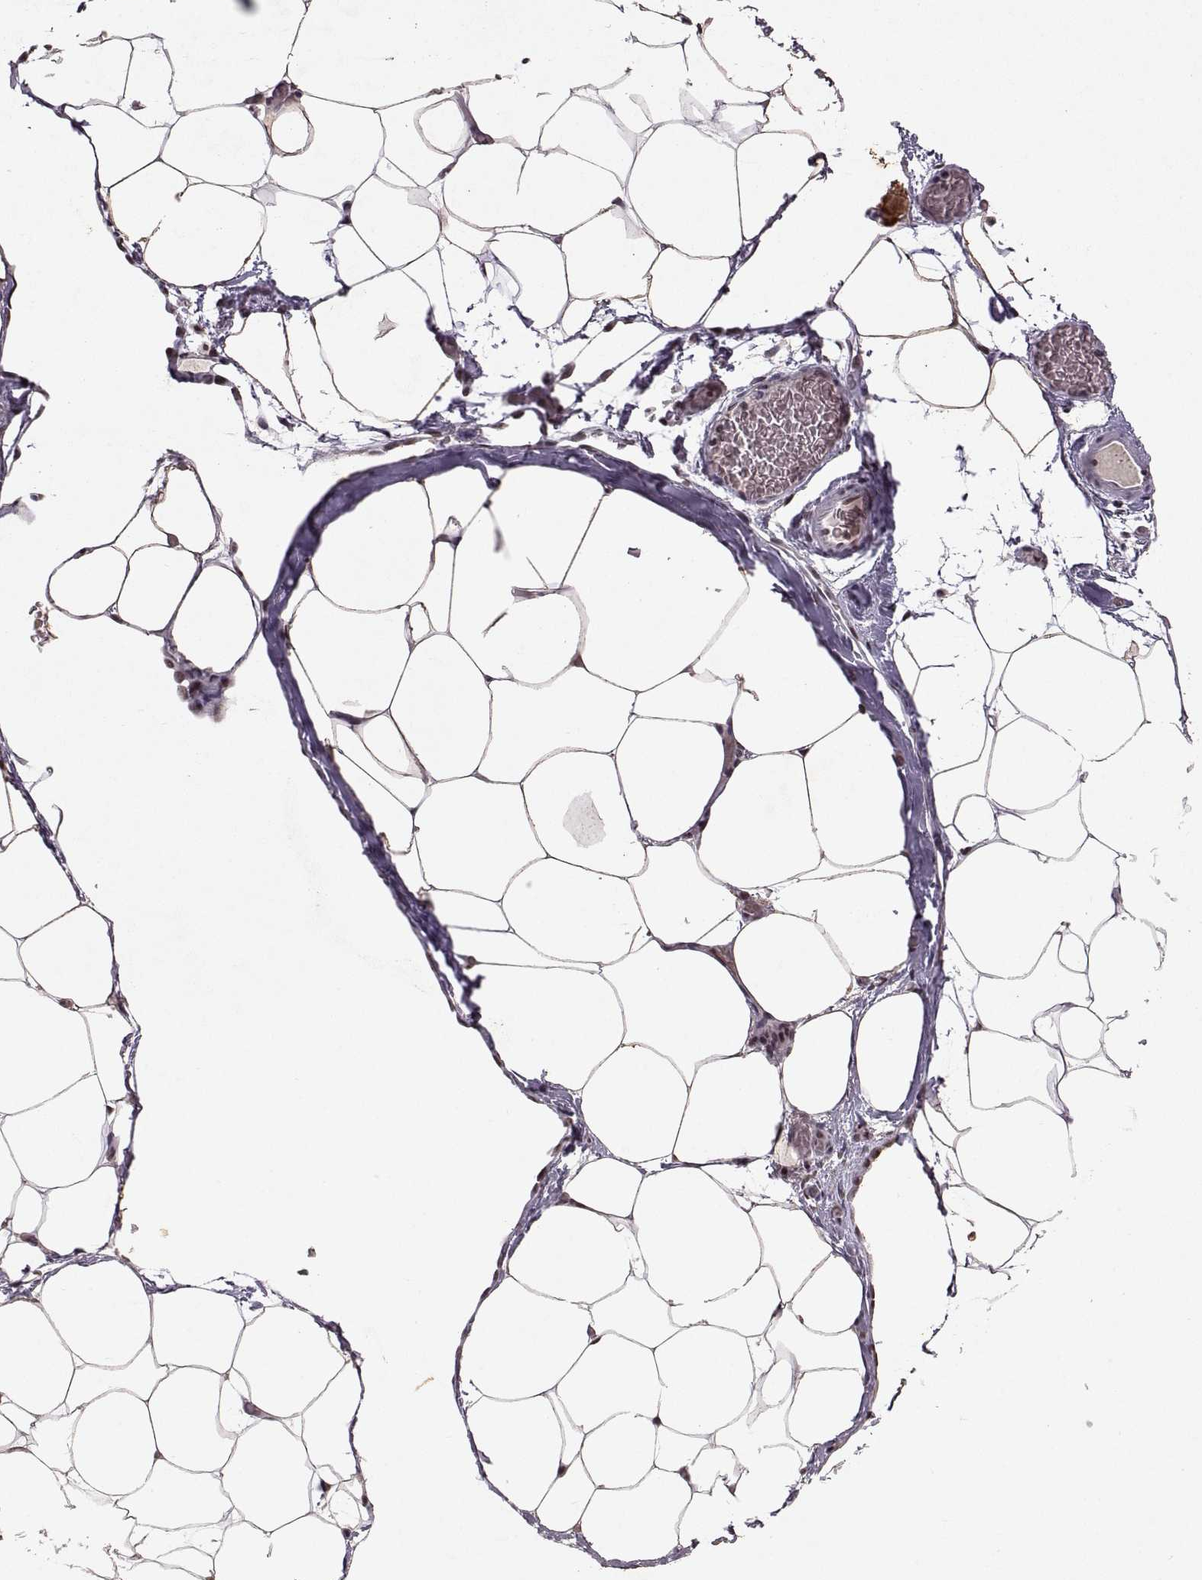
{"staining": {"intensity": "negative", "quantity": "none", "location": "none"}, "tissue": "adipose tissue", "cell_type": "Adipocytes", "image_type": "normal", "snomed": [{"axis": "morphology", "description": "Normal tissue, NOS"}, {"axis": "topography", "description": "Adipose tissue"}], "caption": "Adipocytes show no significant positivity in benign adipose tissue. (DAB (3,3'-diaminobenzidine) immunohistochemistry (IHC), high magnification).", "gene": "MT1E", "patient": {"sex": "male", "age": 57}}